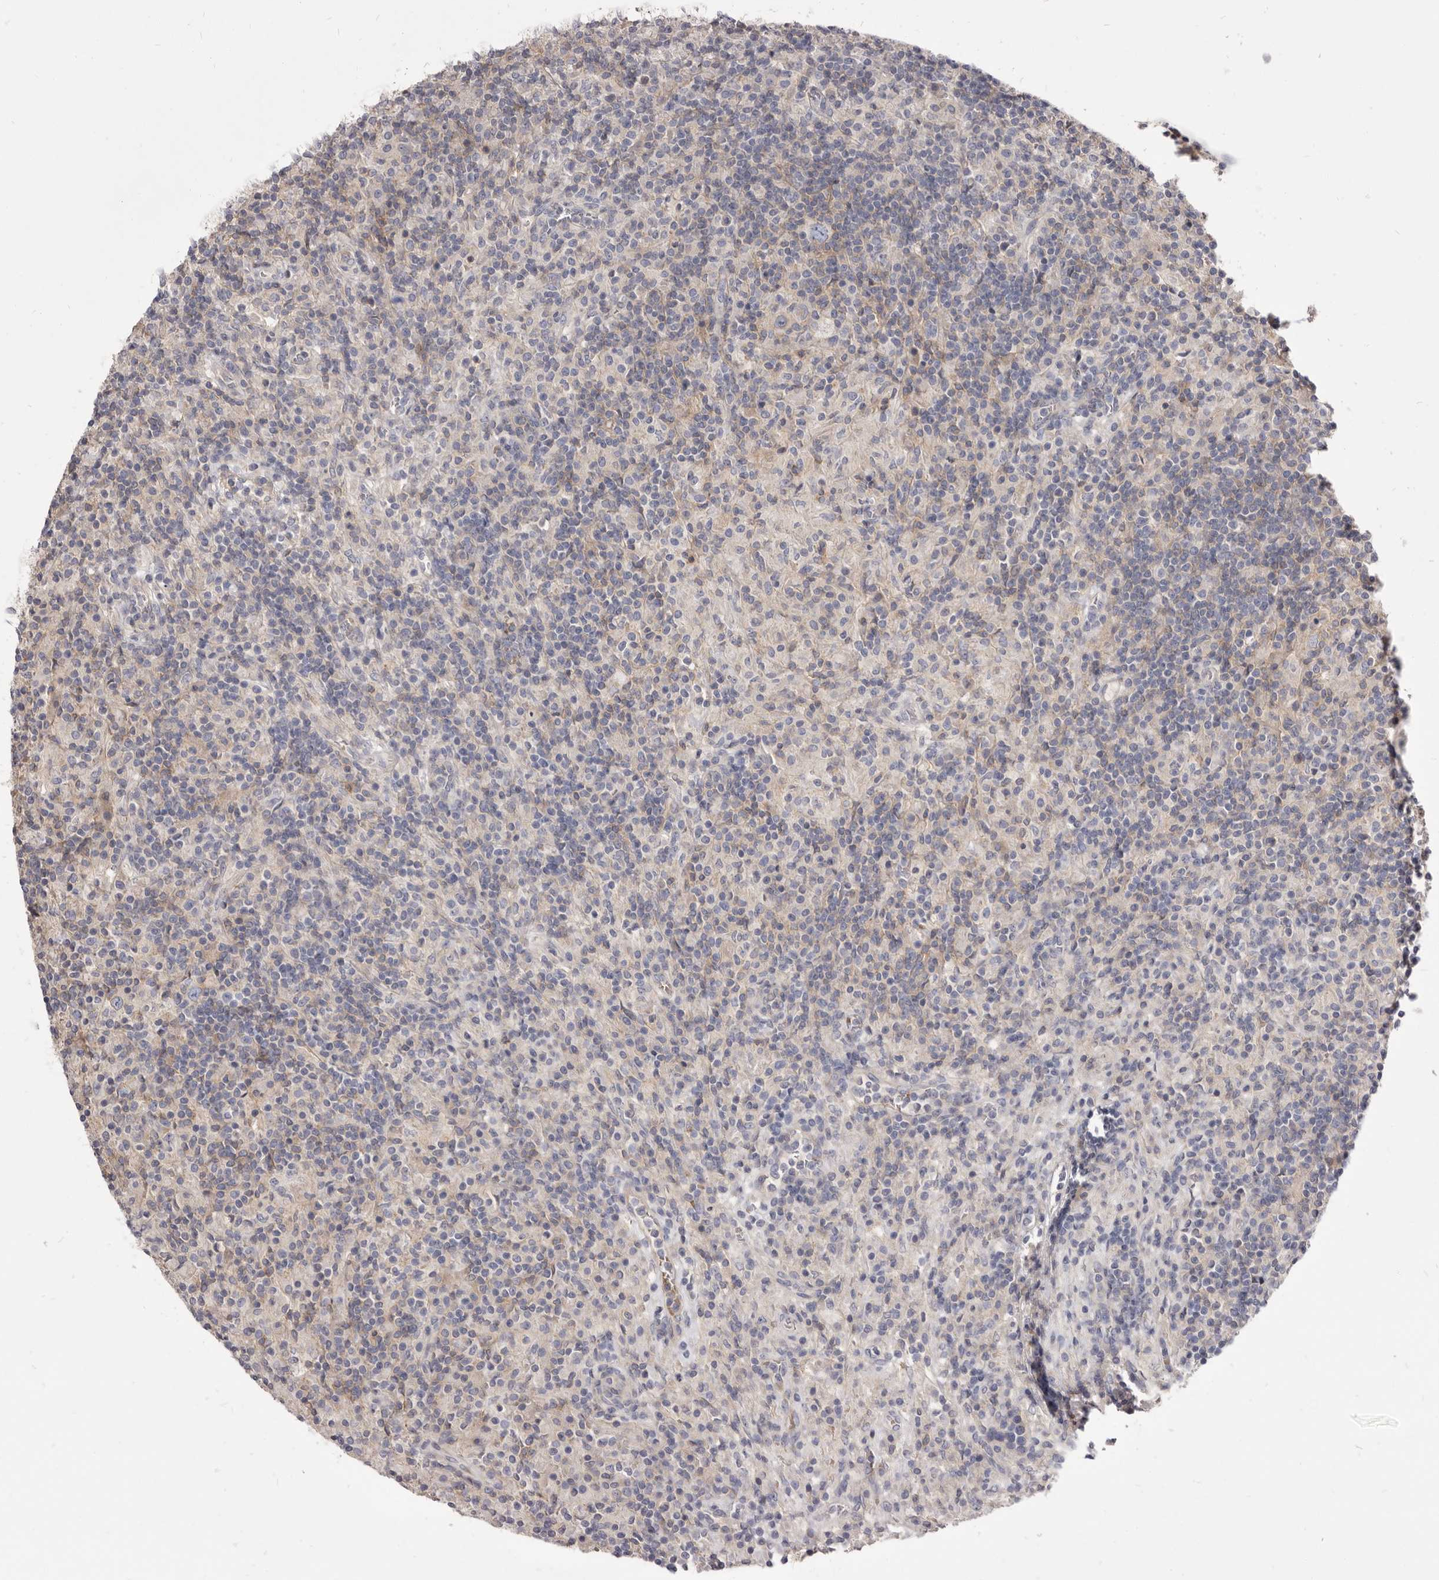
{"staining": {"intensity": "negative", "quantity": "none", "location": "none"}, "tissue": "lymphoma", "cell_type": "Tumor cells", "image_type": "cancer", "snomed": [{"axis": "morphology", "description": "Hodgkin's disease, NOS"}, {"axis": "topography", "description": "Lymph node"}], "caption": "This micrograph is of lymphoma stained with immunohistochemistry (IHC) to label a protein in brown with the nuclei are counter-stained blue. There is no positivity in tumor cells.", "gene": "FAS", "patient": {"sex": "male", "age": 70}}